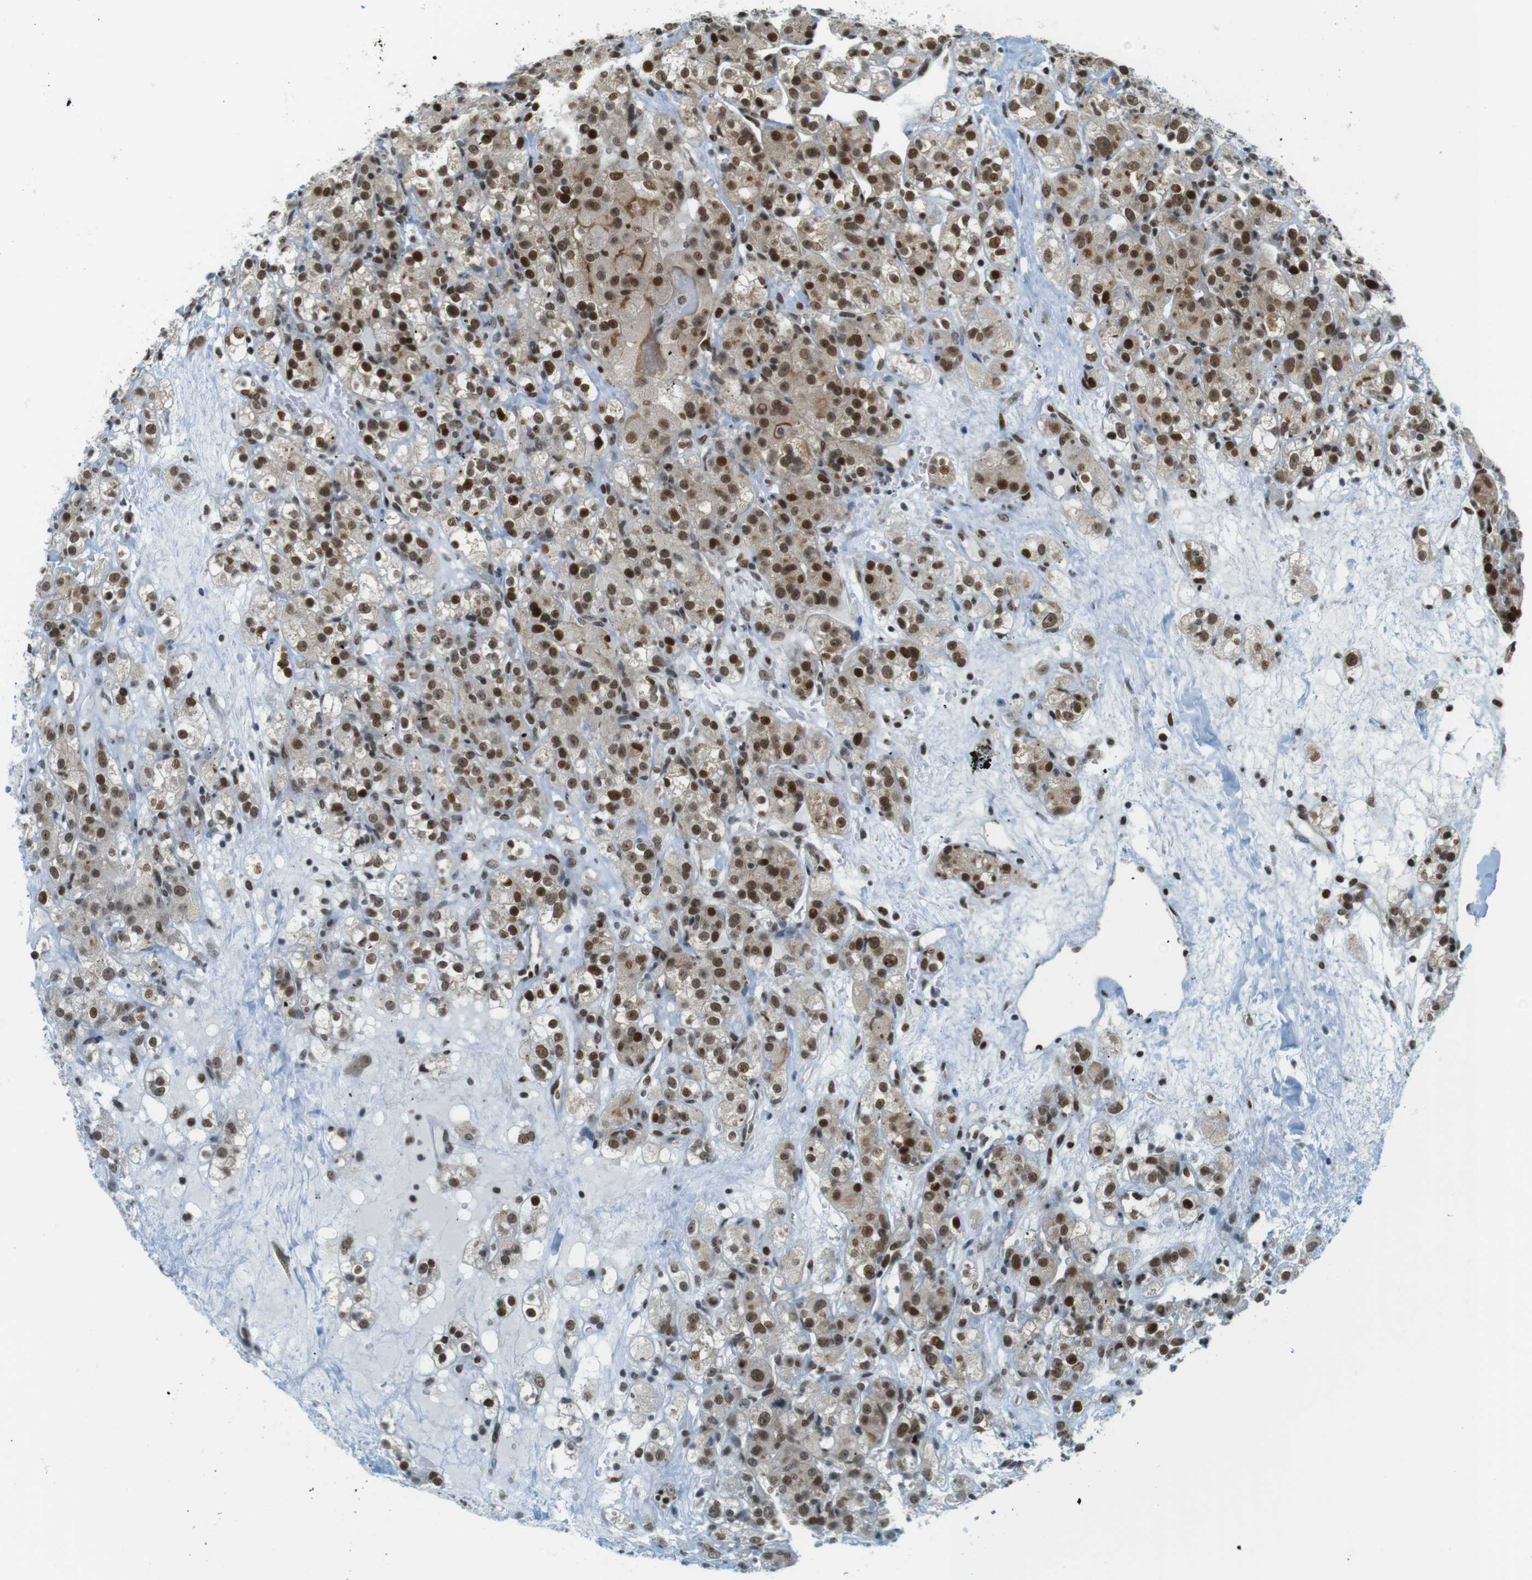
{"staining": {"intensity": "strong", "quantity": ">75%", "location": "cytoplasmic/membranous,nuclear"}, "tissue": "renal cancer", "cell_type": "Tumor cells", "image_type": "cancer", "snomed": [{"axis": "morphology", "description": "Normal tissue, NOS"}, {"axis": "morphology", "description": "Adenocarcinoma, NOS"}, {"axis": "topography", "description": "Kidney"}], "caption": "About >75% of tumor cells in human renal cancer reveal strong cytoplasmic/membranous and nuclear protein staining as visualized by brown immunohistochemical staining.", "gene": "UBB", "patient": {"sex": "male", "age": 61}}